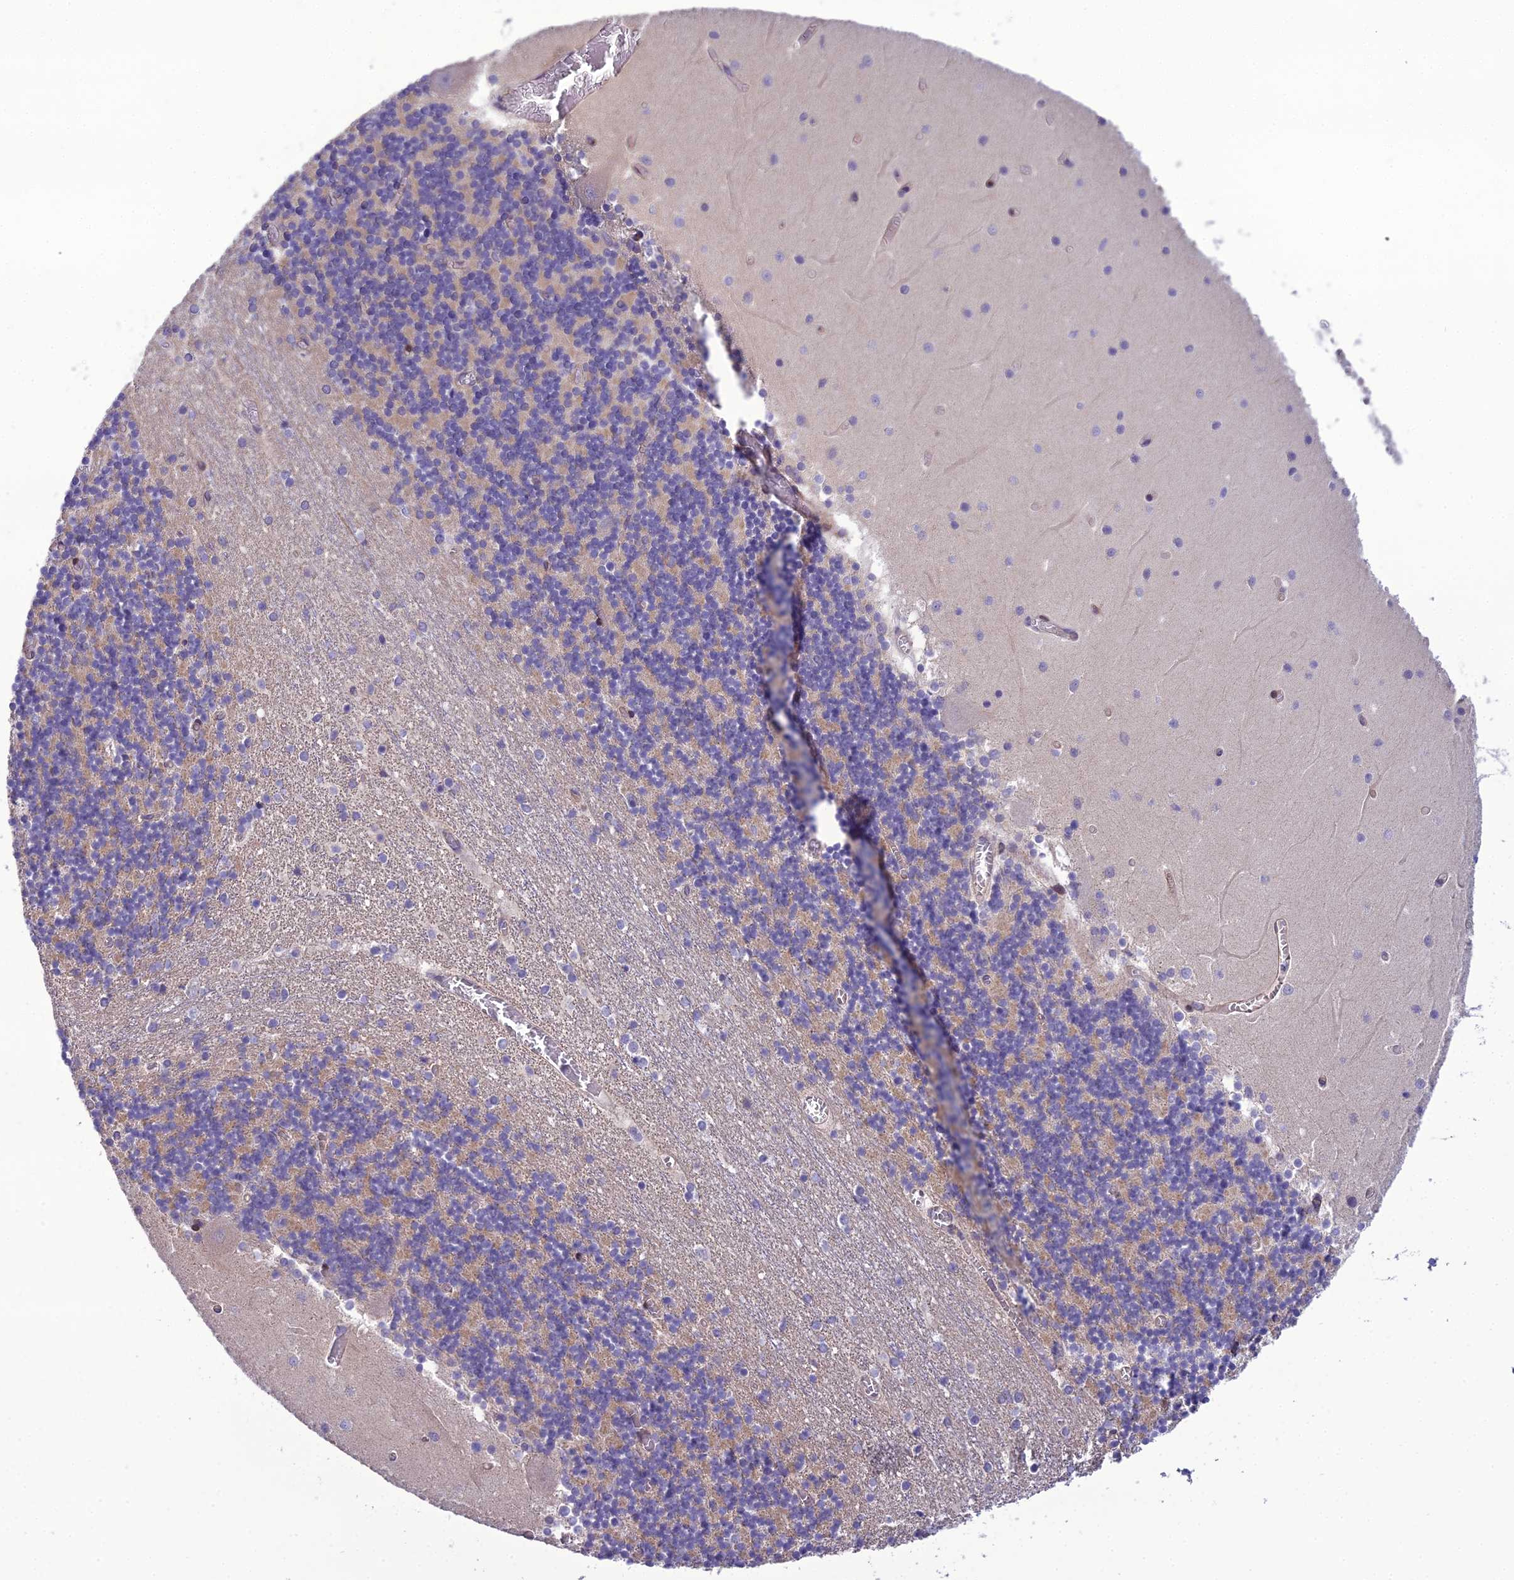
{"staining": {"intensity": "weak", "quantity": "25%-75%", "location": "cytoplasmic/membranous"}, "tissue": "cerebellum", "cell_type": "Cells in granular layer", "image_type": "normal", "snomed": [{"axis": "morphology", "description": "Normal tissue, NOS"}, {"axis": "topography", "description": "Cerebellum"}], "caption": "The immunohistochemical stain highlights weak cytoplasmic/membranous staining in cells in granular layer of benign cerebellum. (DAB (3,3'-diaminobenzidine) = brown stain, brightfield microscopy at high magnification).", "gene": "NODAL", "patient": {"sex": "female", "age": 28}}